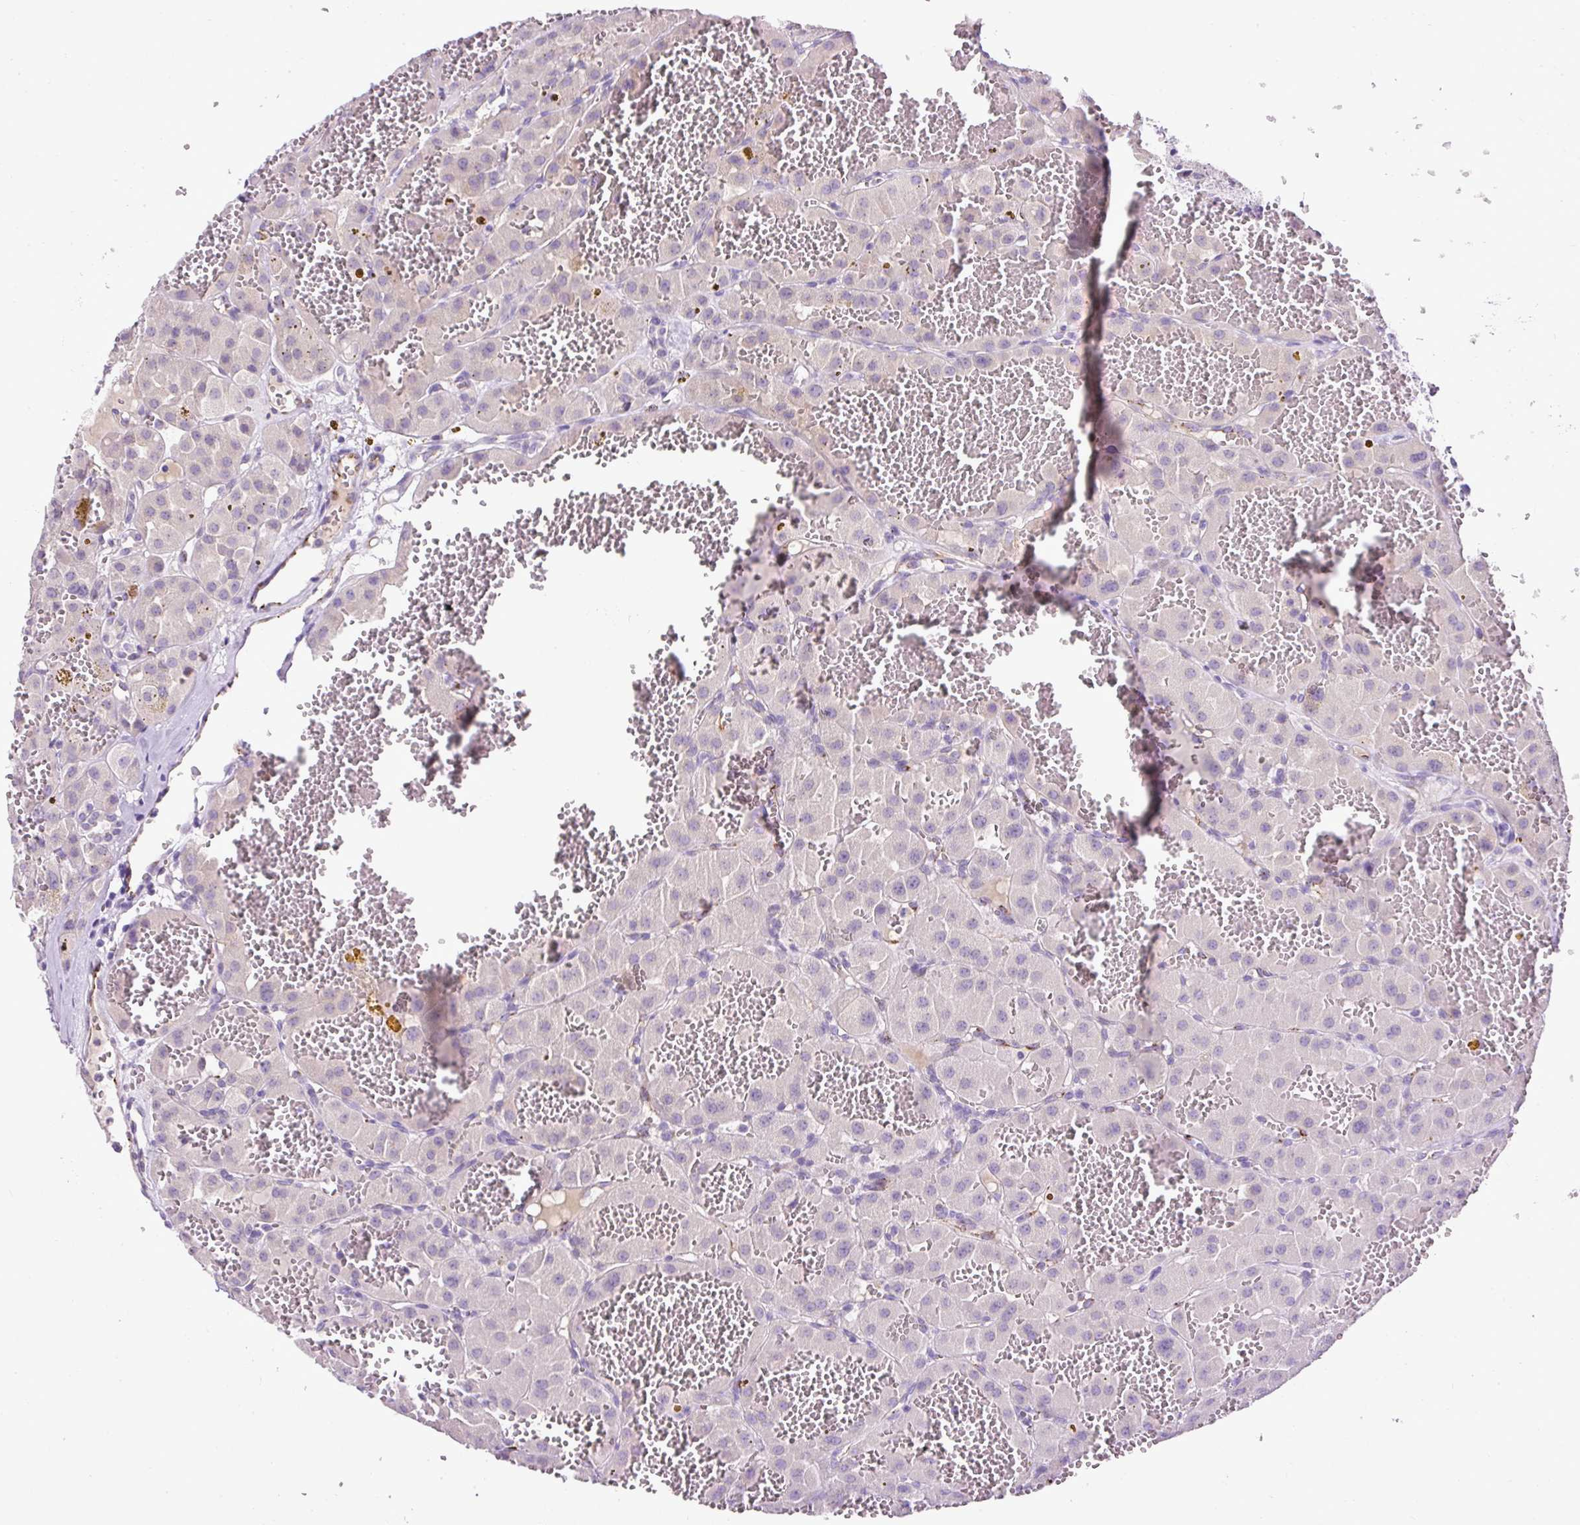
{"staining": {"intensity": "negative", "quantity": "none", "location": "none"}, "tissue": "renal cancer", "cell_type": "Tumor cells", "image_type": "cancer", "snomed": [{"axis": "morphology", "description": "Carcinoma, NOS"}, {"axis": "topography", "description": "Kidney"}], "caption": "A micrograph of human renal carcinoma is negative for staining in tumor cells.", "gene": "LEFTY2", "patient": {"sex": "female", "age": 75}}